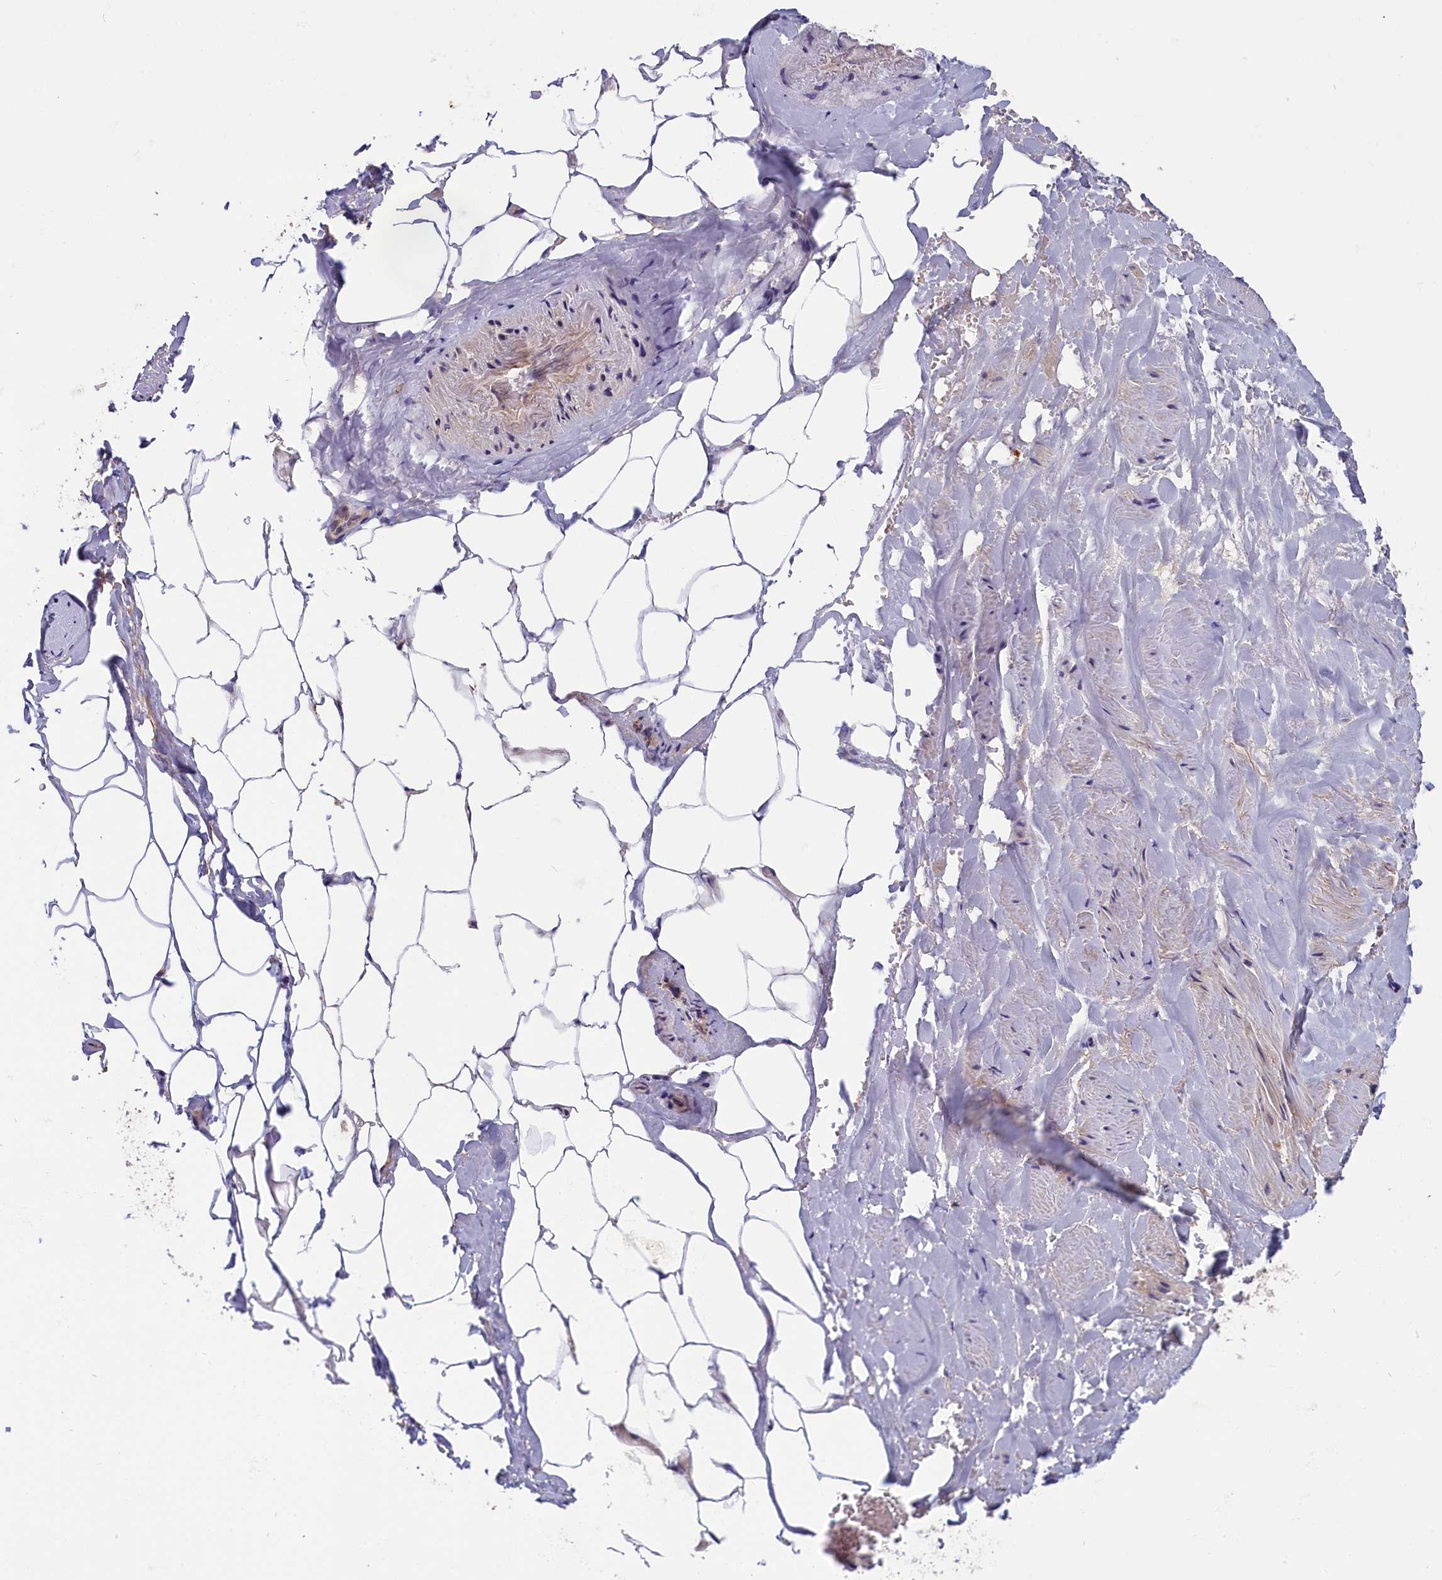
{"staining": {"intensity": "moderate", "quantity": "25%-75%", "location": "cytoplasmic/membranous,nuclear"}, "tissue": "adipose tissue", "cell_type": "Adipocytes", "image_type": "normal", "snomed": [{"axis": "morphology", "description": "Normal tissue, NOS"}, {"axis": "morphology", "description": "Adenocarcinoma, Low grade"}, {"axis": "topography", "description": "Prostate"}, {"axis": "topography", "description": "Peripheral nerve tissue"}], "caption": "DAB (3,3'-diaminobenzidine) immunohistochemical staining of benign human adipose tissue demonstrates moderate cytoplasmic/membranous,nuclear protein staining in about 25%-75% of adipocytes. The protein is shown in brown color, while the nuclei are stained blue.", "gene": "CHST12", "patient": {"sex": "male", "age": 63}}